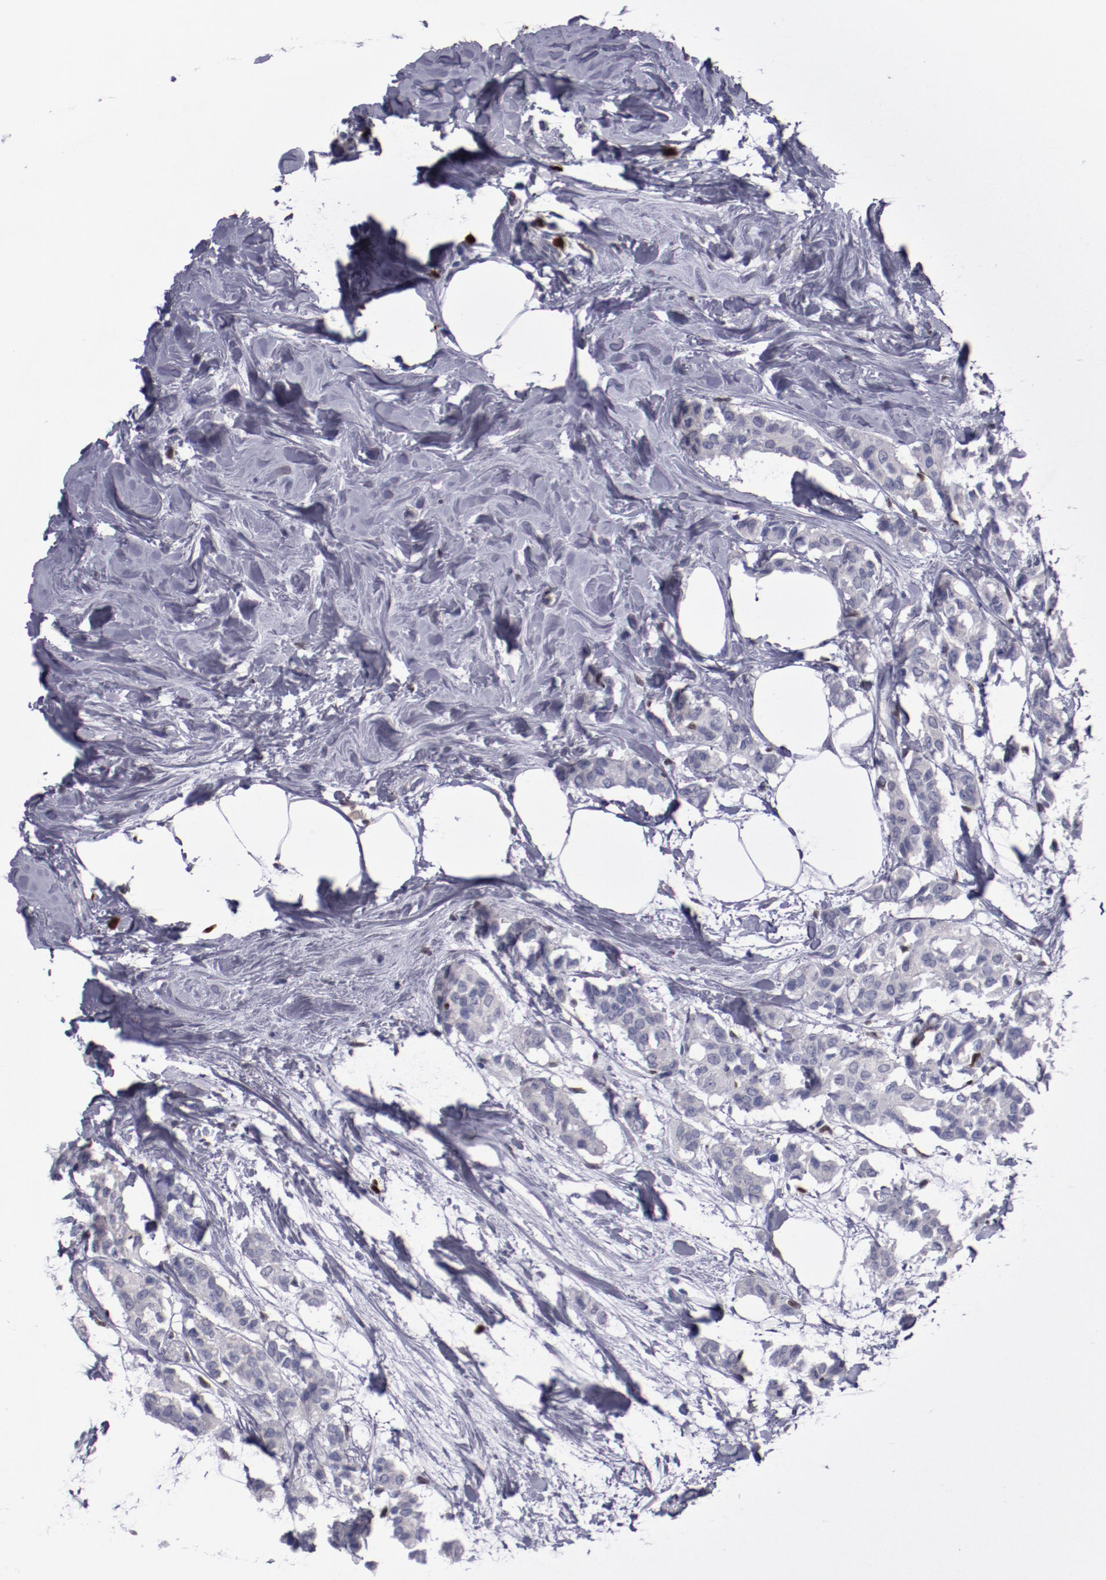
{"staining": {"intensity": "negative", "quantity": "none", "location": "none"}, "tissue": "breast cancer", "cell_type": "Tumor cells", "image_type": "cancer", "snomed": [{"axis": "morphology", "description": "Duct carcinoma"}, {"axis": "topography", "description": "Breast"}], "caption": "IHC photomicrograph of neoplastic tissue: breast cancer stained with DAB (3,3'-diaminobenzidine) displays no significant protein expression in tumor cells.", "gene": "IRF8", "patient": {"sex": "female", "age": 84}}